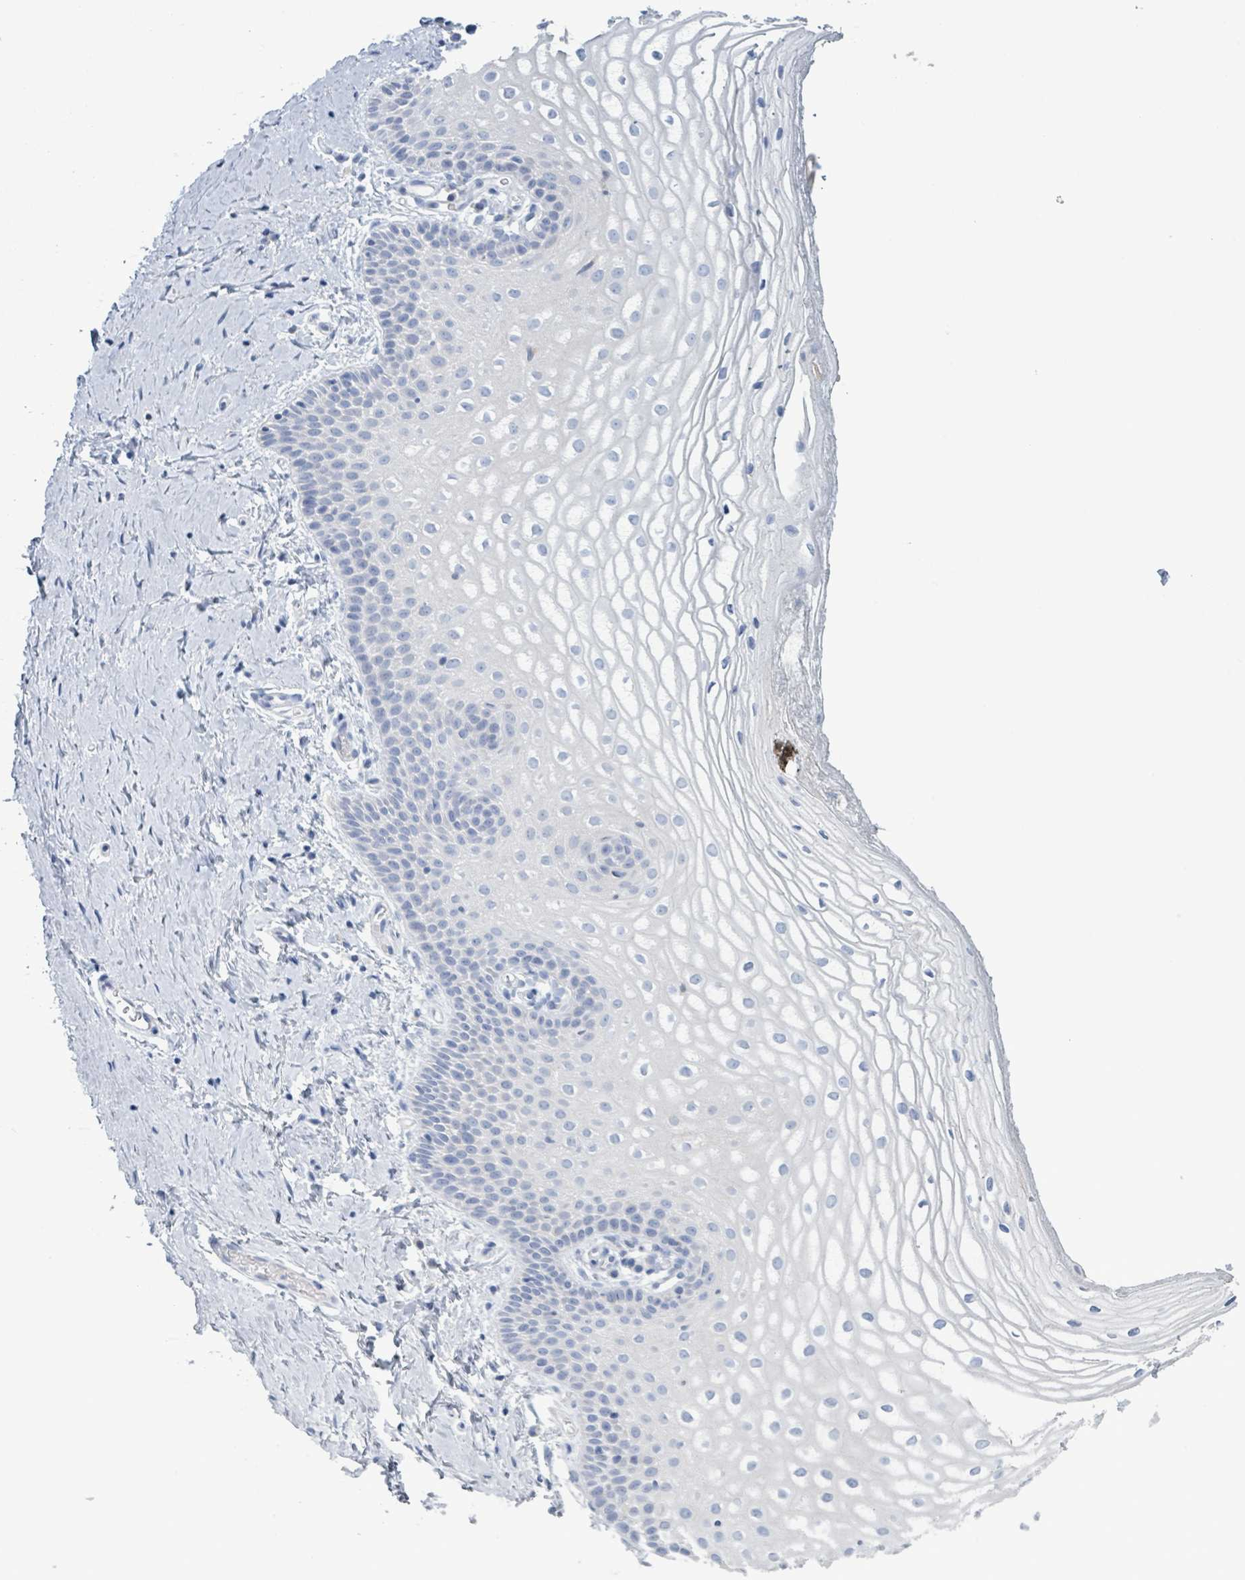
{"staining": {"intensity": "negative", "quantity": "none", "location": "none"}, "tissue": "vagina", "cell_type": "Squamous epithelial cells", "image_type": "normal", "snomed": [{"axis": "morphology", "description": "Normal tissue, NOS"}, {"axis": "topography", "description": "Vagina"}], "caption": "An immunohistochemistry (IHC) histopathology image of benign vagina is shown. There is no staining in squamous epithelial cells of vagina. (Stains: DAB (3,3'-diaminobenzidine) IHC with hematoxylin counter stain, Microscopy: brightfield microscopy at high magnification).", "gene": "AKR1C4", "patient": {"sex": "female", "age": 56}}